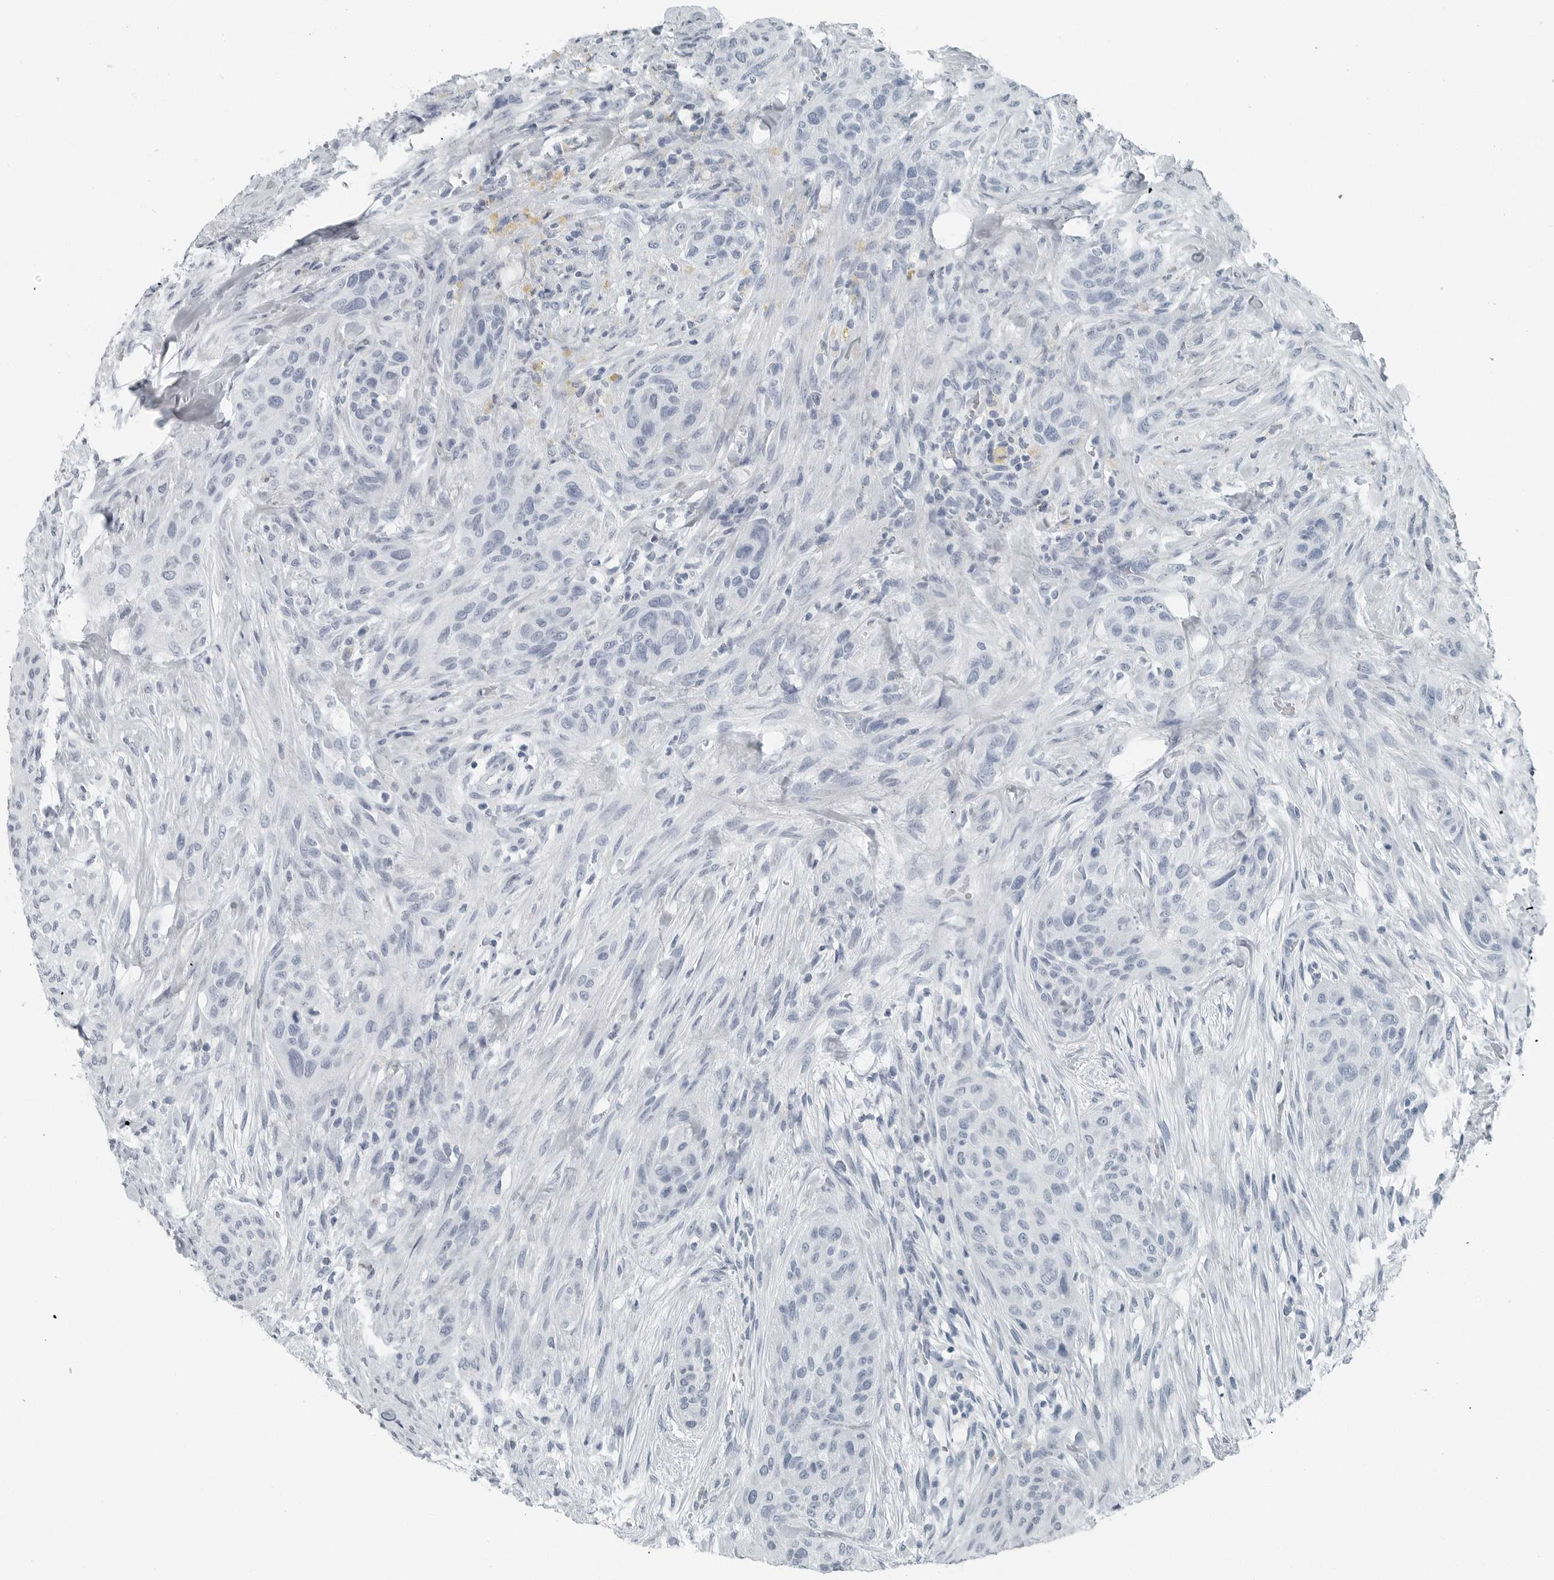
{"staining": {"intensity": "negative", "quantity": "none", "location": "none"}, "tissue": "urothelial cancer", "cell_type": "Tumor cells", "image_type": "cancer", "snomed": [{"axis": "morphology", "description": "Urothelial carcinoma, High grade"}, {"axis": "topography", "description": "Urinary bladder"}], "caption": "High power microscopy histopathology image of an immunohistochemistry image of urothelial carcinoma (high-grade), revealing no significant expression in tumor cells.", "gene": "FABP6", "patient": {"sex": "male", "age": 35}}